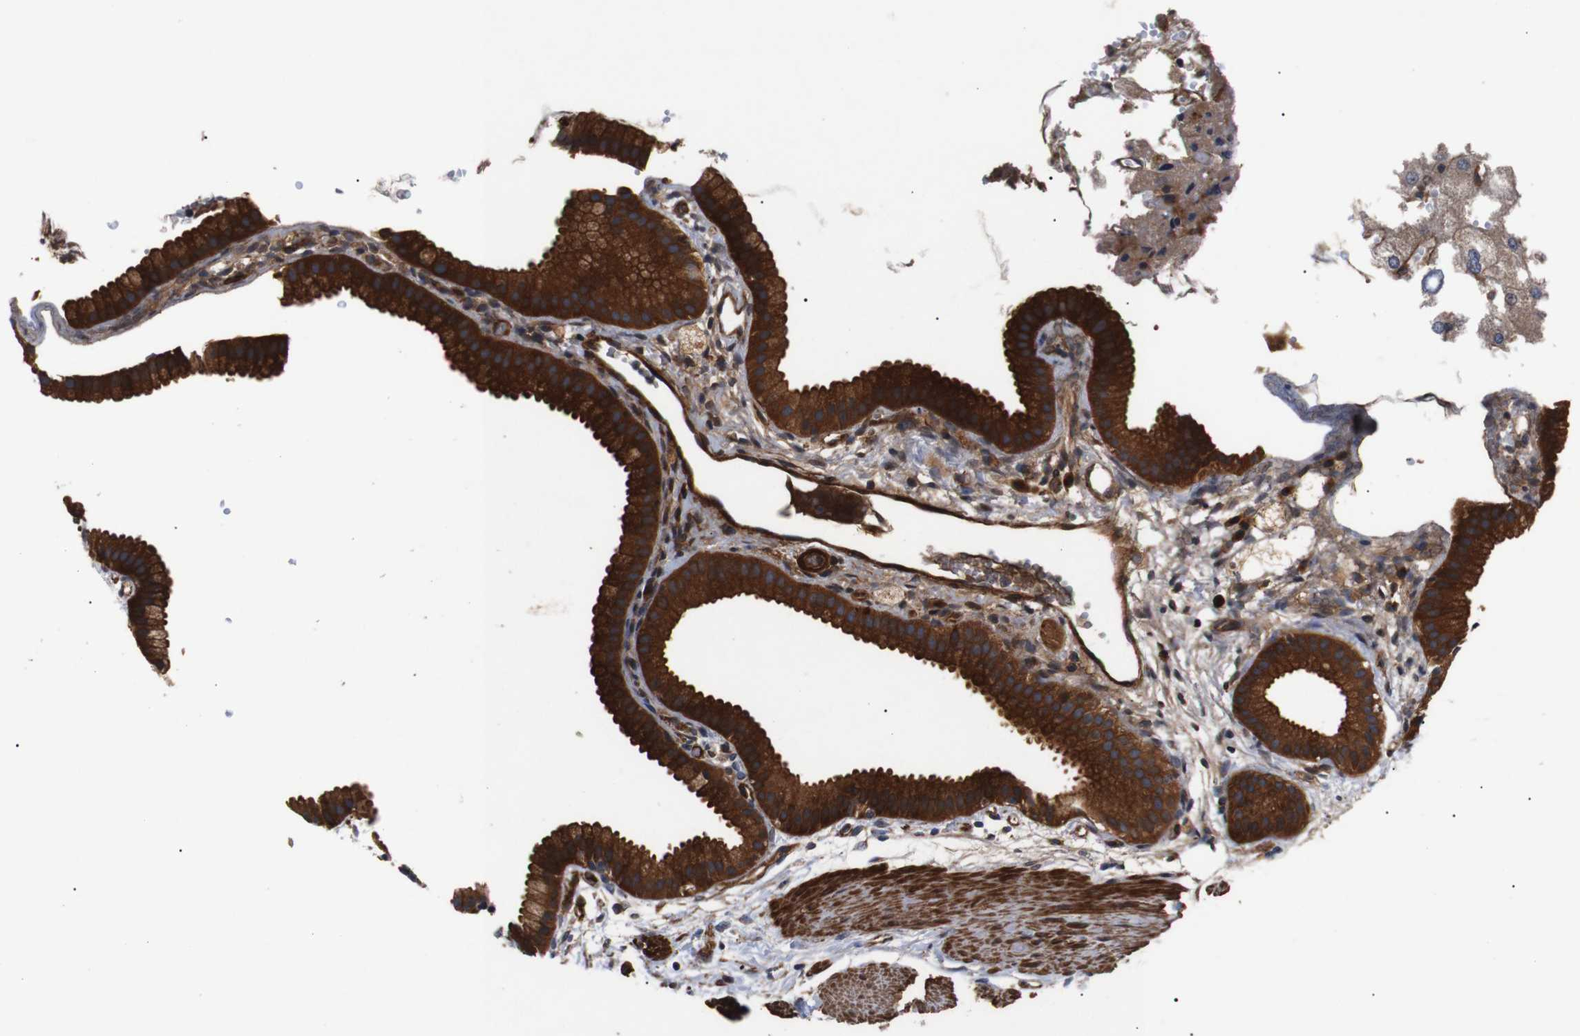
{"staining": {"intensity": "strong", "quantity": ">75%", "location": "cytoplasmic/membranous"}, "tissue": "gallbladder", "cell_type": "Glandular cells", "image_type": "normal", "snomed": [{"axis": "morphology", "description": "Normal tissue, NOS"}, {"axis": "topography", "description": "Gallbladder"}], "caption": "Strong cytoplasmic/membranous staining for a protein is seen in about >75% of glandular cells of normal gallbladder using IHC.", "gene": "PAWR", "patient": {"sex": "female", "age": 64}}